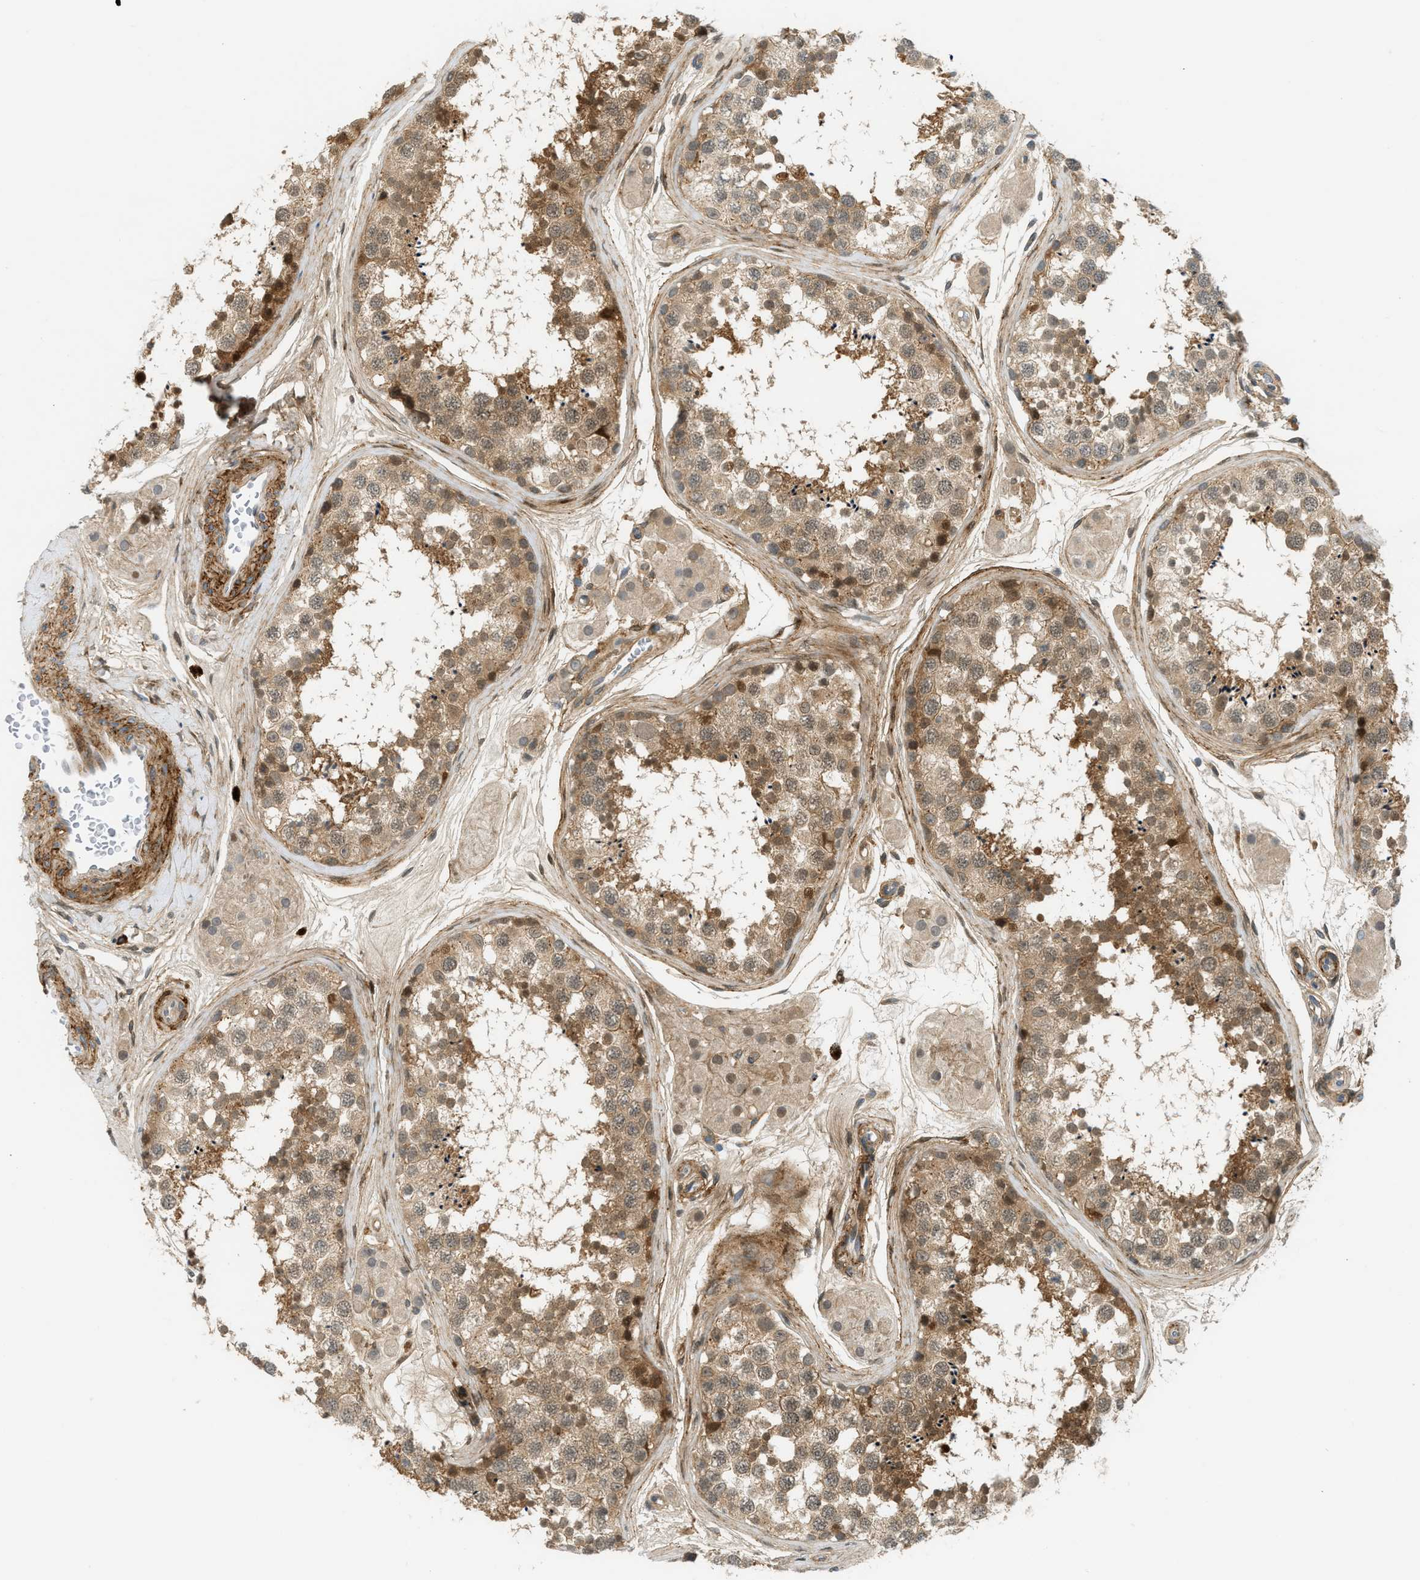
{"staining": {"intensity": "moderate", "quantity": ">75%", "location": "cytoplasmic/membranous,nuclear"}, "tissue": "testis", "cell_type": "Cells in seminiferous ducts", "image_type": "normal", "snomed": [{"axis": "morphology", "description": "Normal tissue, NOS"}, {"axis": "topography", "description": "Testis"}], "caption": "Protein expression analysis of benign human testis reveals moderate cytoplasmic/membranous,nuclear staining in about >75% of cells in seminiferous ducts. (DAB (3,3'-diaminobenzidine) IHC with brightfield microscopy, high magnification).", "gene": "EDNRA", "patient": {"sex": "male", "age": 56}}